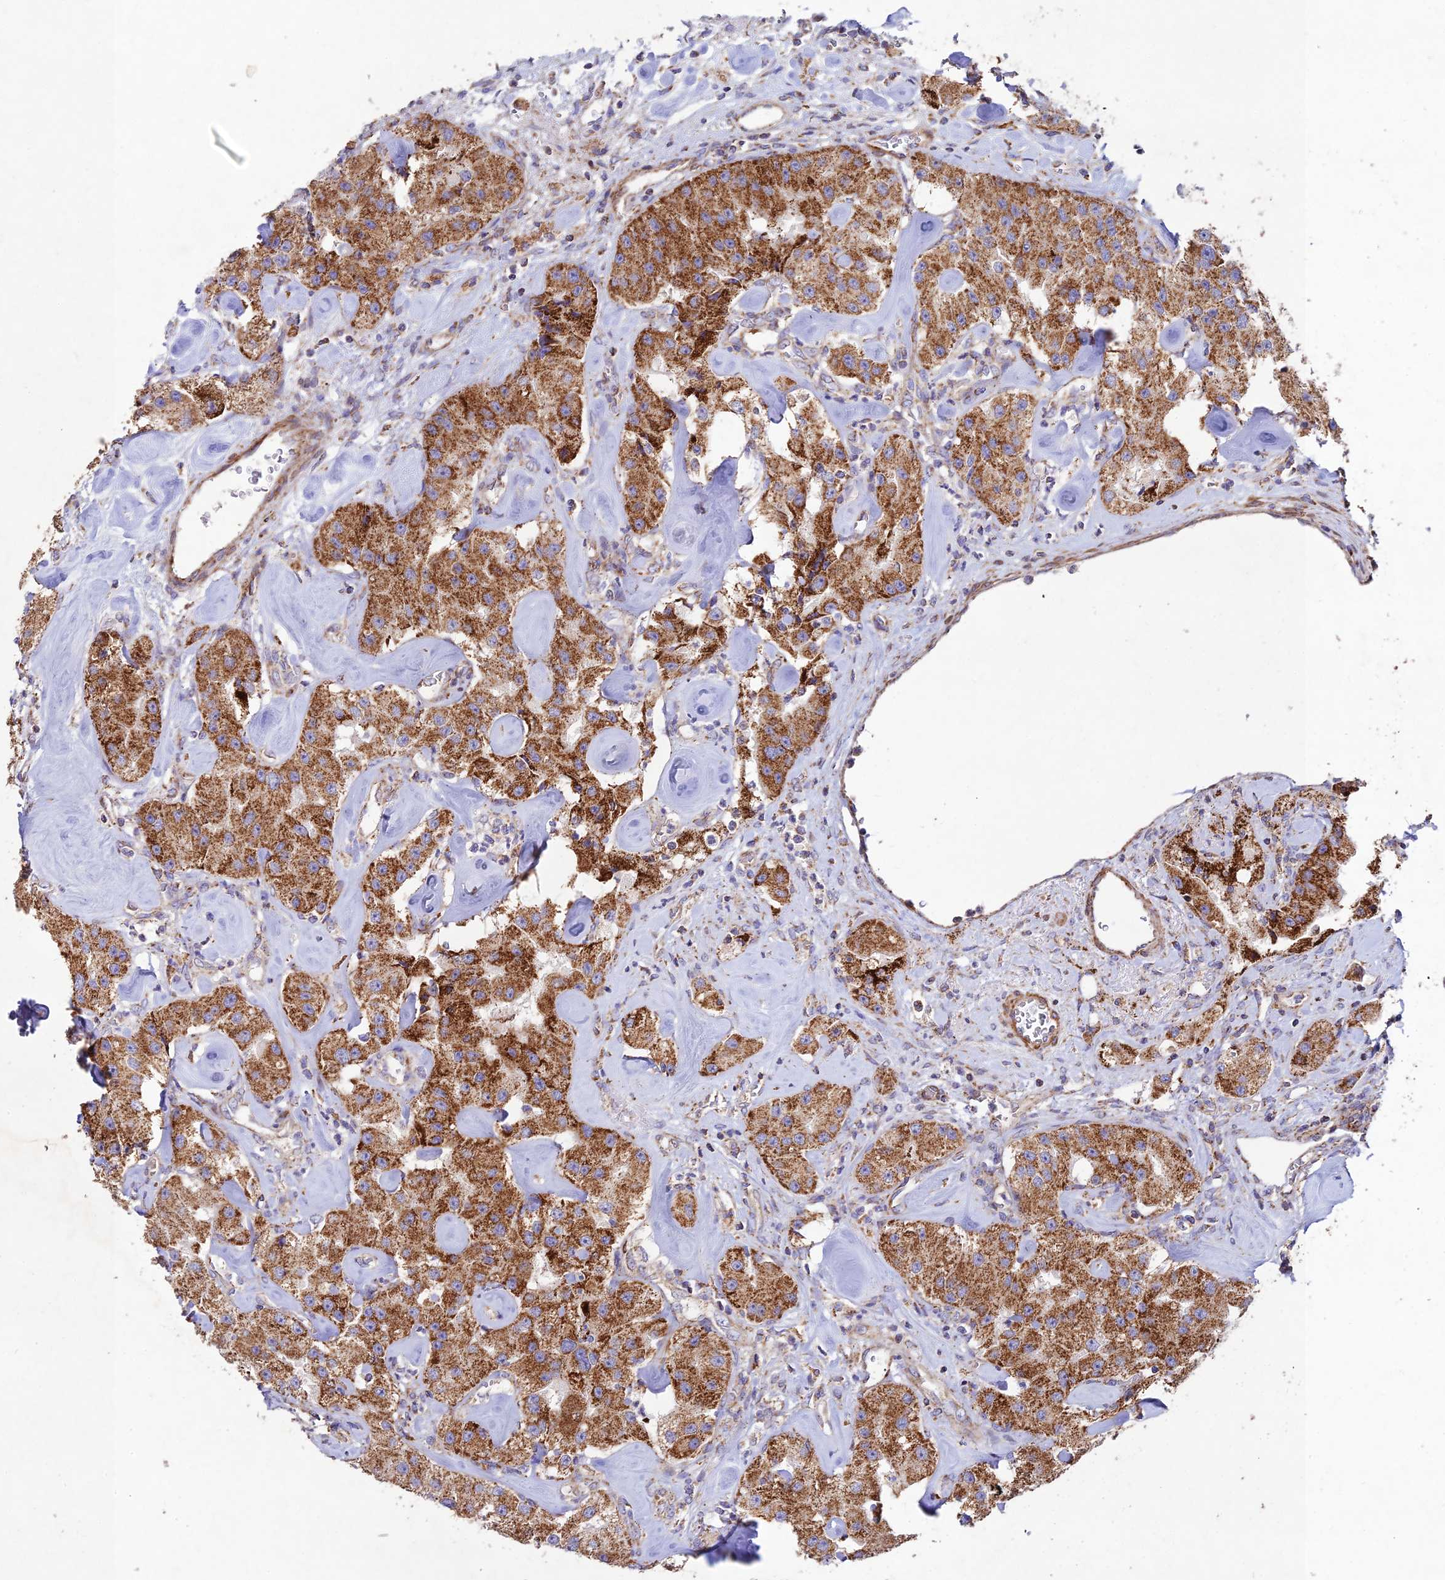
{"staining": {"intensity": "strong", "quantity": ">75%", "location": "cytoplasmic/membranous"}, "tissue": "carcinoid", "cell_type": "Tumor cells", "image_type": "cancer", "snomed": [{"axis": "morphology", "description": "Carcinoid, malignant, NOS"}, {"axis": "topography", "description": "Pancreas"}], "caption": "A brown stain highlights strong cytoplasmic/membranous staining of a protein in human carcinoid (malignant) tumor cells. (brown staining indicates protein expression, while blue staining denotes nuclei).", "gene": "KHDC3L", "patient": {"sex": "male", "age": 41}}